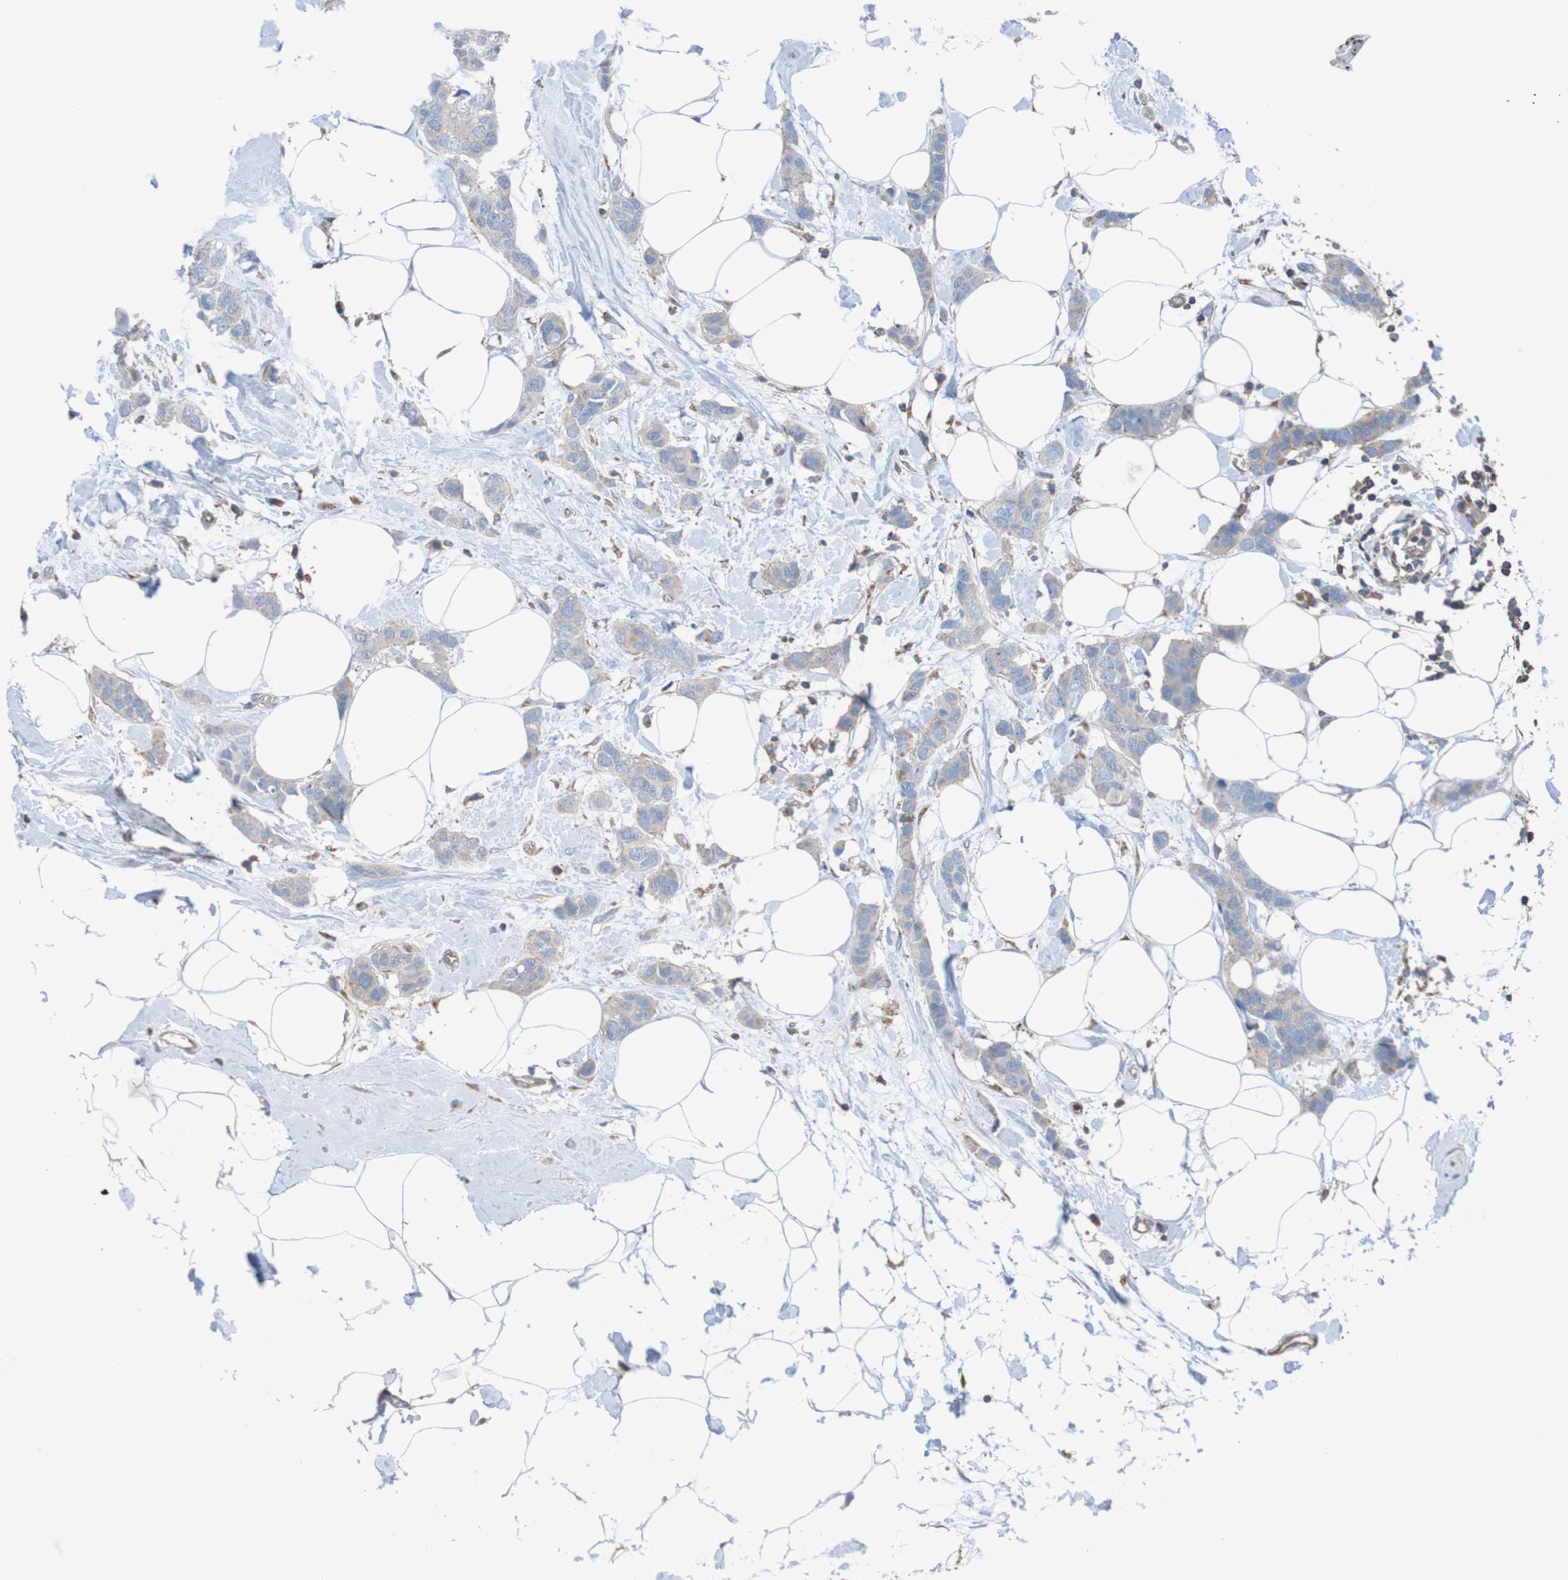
{"staining": {"intensity": "weak", "quantity": ">75%", "location": "cytoplasmic/membranous"}, "tissue": "breast cancer", "cell_type": "Tumor cells", "image_type": "cancer", "snomed": [{"axis": "morphology", "description": "Normal tissue, NOS"}, {"axis": "morphology", "description": "Duct carcinoma"}, {"axis": "topography", "description": "Breast"}], "caption": "Protein expression analysis of human breast cancer reveals weak cytoplasmic/membranous staining in approximately >75% of tumor cells.", "gene": "MINAR1", "patient": {"sex": "female", "age": 50}}